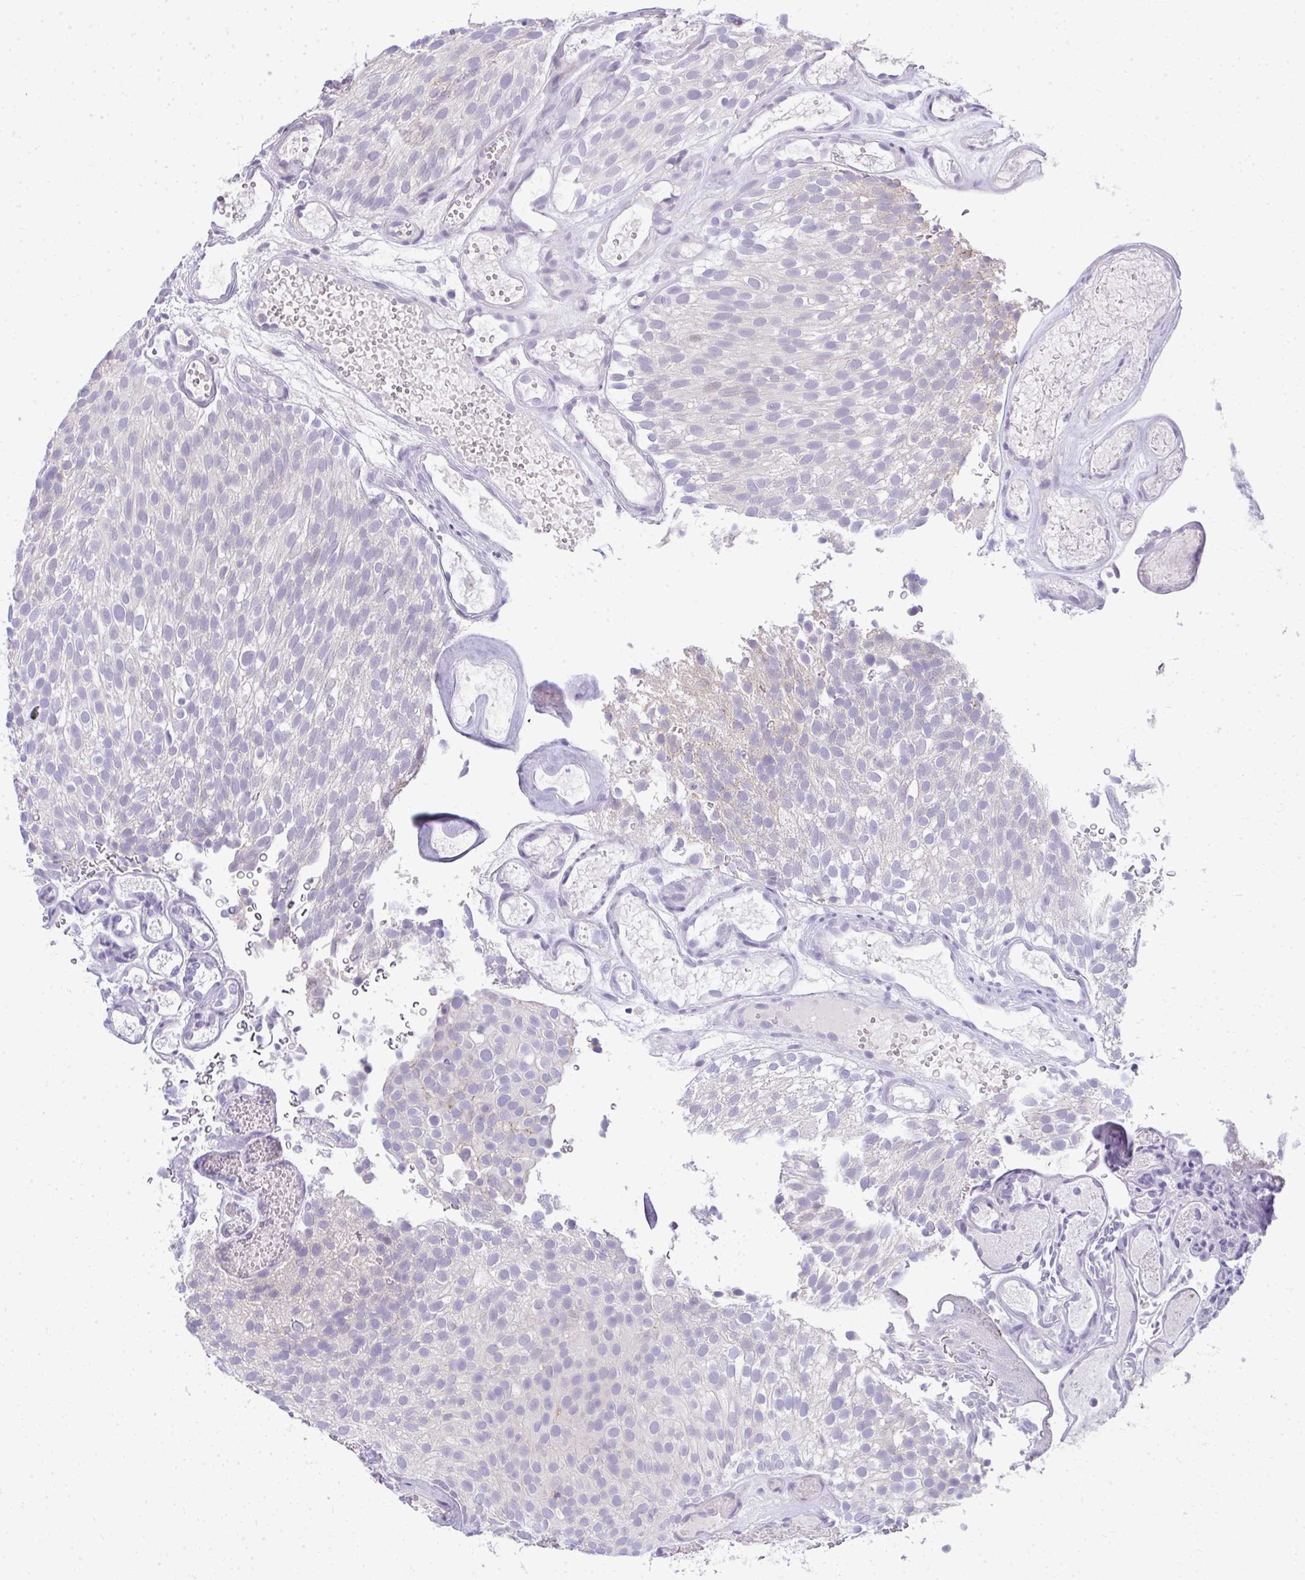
{"staining": {"intensity": "moderate", "quantity": "25%-75%", "location": "cytoplasmic/membranous"}, "tissue": "urothelial cancer", "cell_type": "Tumor cells", "image_type": "cancer", "snomed": [{"axis": "morphology", "description": "Urothelial carcinoma, Low grade"}, {"axis": "topography", "description": "Urinary bladder"}], "caption": "This image reveals urothelial cancer stained with IHC to label a protein in brown. The cytoplasmic/membranous of tumor cells show moderate positivity for the protein. Nuclei are counter-stained blue.", "gene": "VPS4B", "patient": {"sex": "male", "age": 78}}